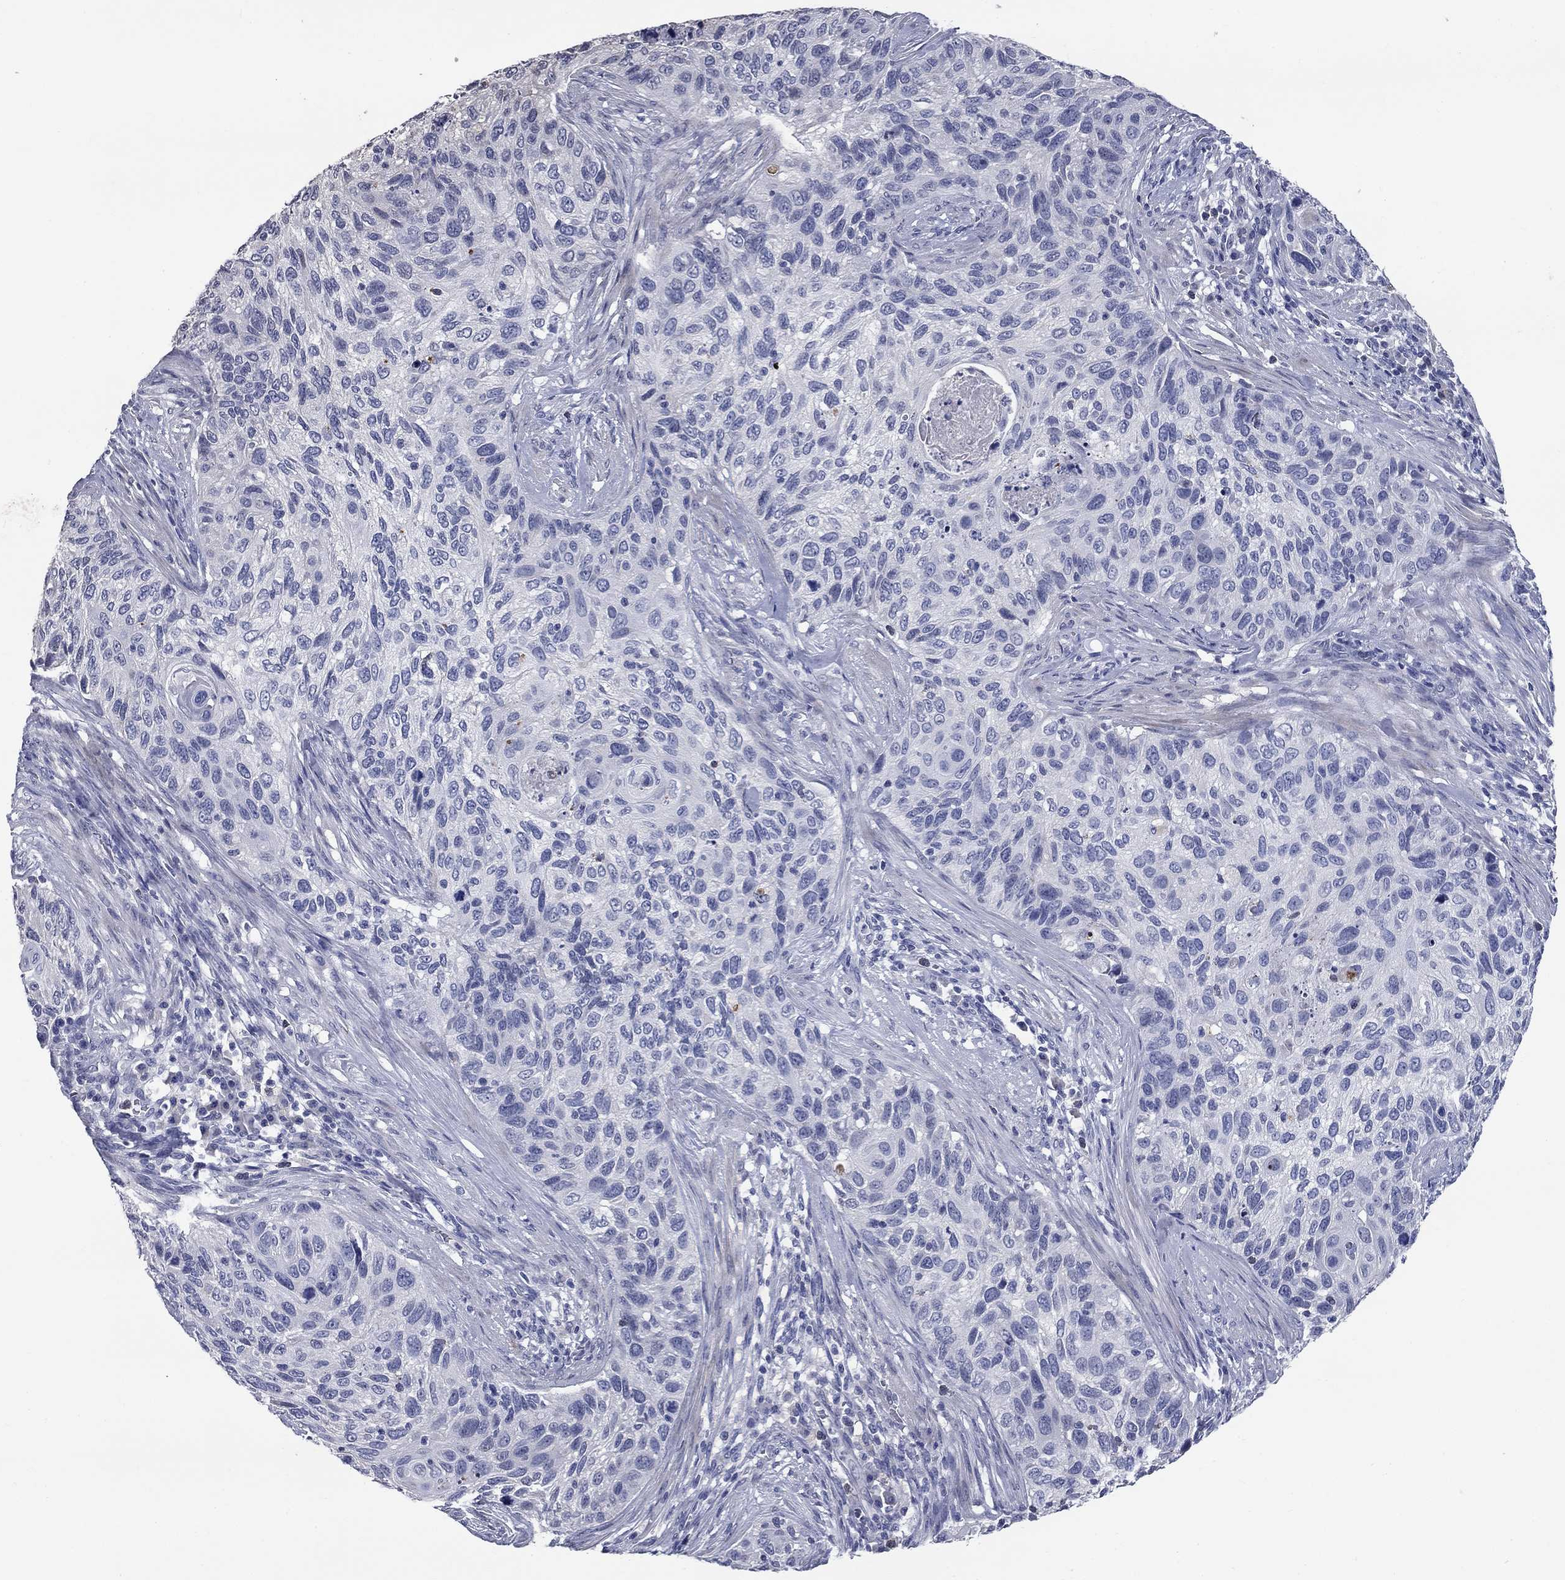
{"staining": {"intensity": "negative", "quantity": "none", "location": "none"}, "tissue": "cervical cancer", "cell_type": "Tumor cells", "image_type": "cancer", "snomed": [{"axis": "morphology", "description": "Squamous cell carcinoma, NOS"}, {"axis": "topography", "description": "Cervix"}], "caption": "Immunohistochemical staining of squamous cell carcinoma (cervical) demonstrates no significant expression in tumor cells. (Stains: DAB (3,3'-diaminobenzidine) IHC with hematoxylin counter stain, Microscopy: brightfield microscopy at high magnification).", "gene": "SYT12", "patient": {"sex": "female", "age": 70}}